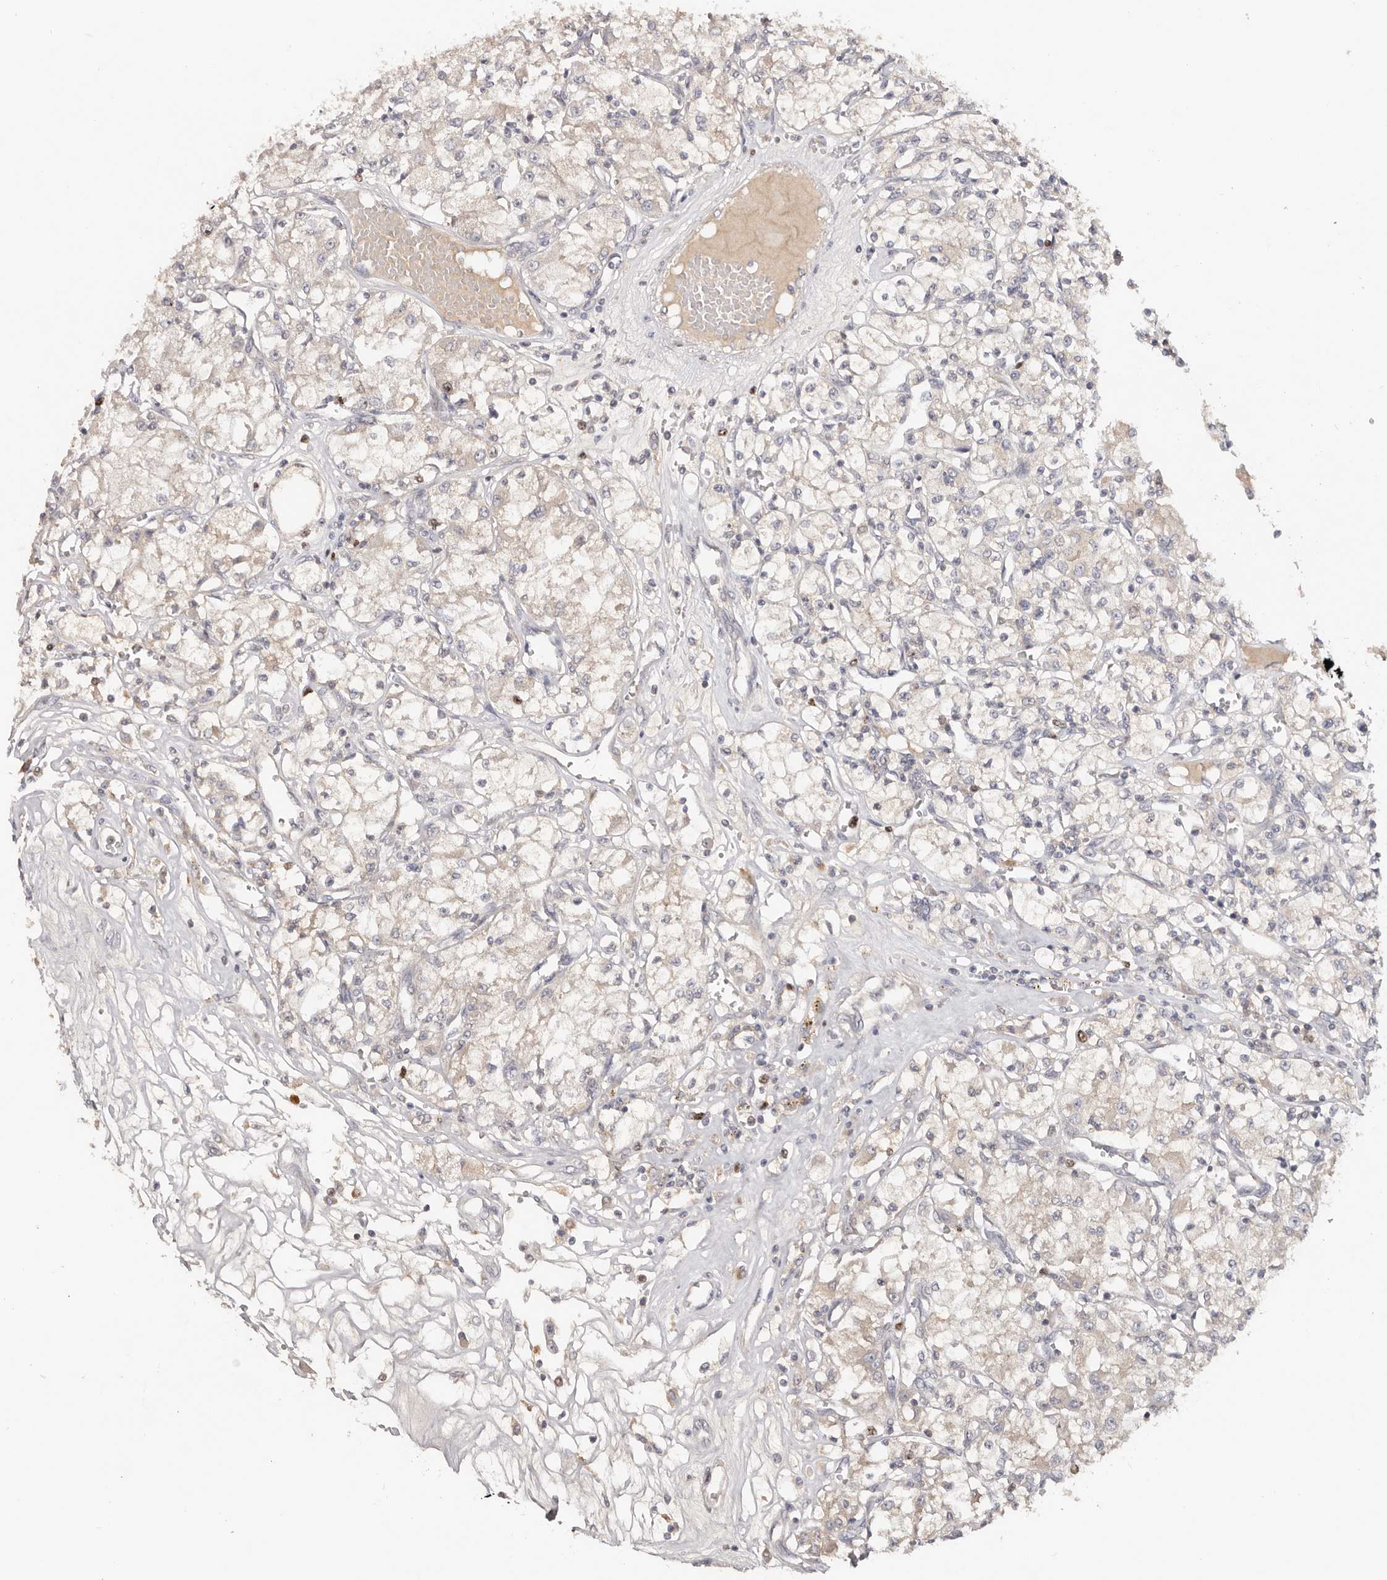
{"staining": {"intensity": "negative", "quantity": "none", "location": "none"}, "tissue": "renal cancer", "cell_type": "Tumor cells", "image_type": "cancer", "snomed": [{"axis": "morphology", "description": "Adenocarcinoma, NOS"}, {"axis": "topography", "description": "Kidney"}], "caption": "Adenocarcinoma (renal) was stained to show a protein in brown. There is no significant positivity in tumor cells.", "gene": "CCDC190", "patient": {"sex": "female", "age": 59}}